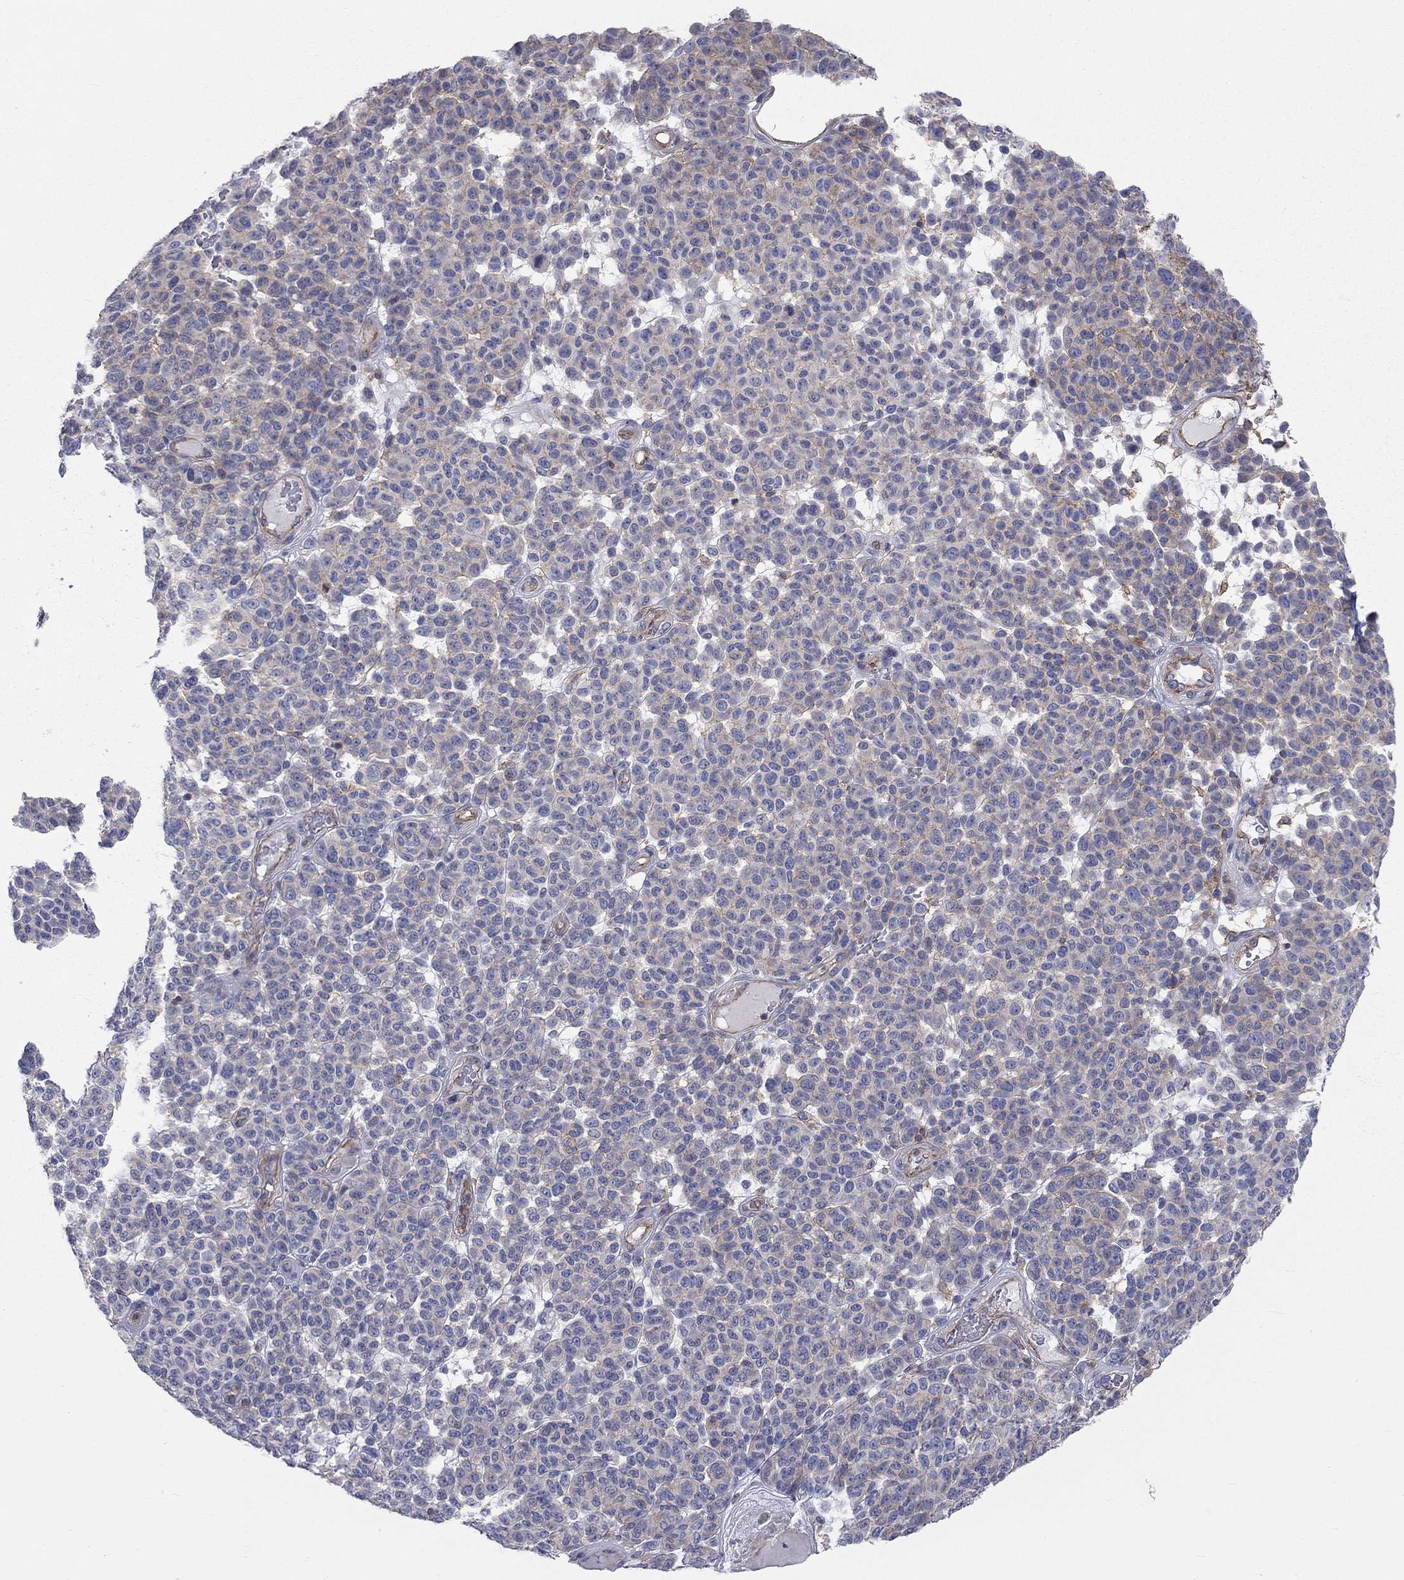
{"staining": {"intensity": "weak", "quantity": "<25%", "location": "cytoplasmic/membranous"}, "tissue": "melanoma", "cell_type": "Tumor cells", "image_type": "cancer", "snomed": [{"axis": "morphology", "description": "Malignant melanoma, NOS"}, {"axis": "topography", "description": "Skin"}], "caption": "The photomicrograph shows no significant positivity in tumor cells of malignant melanoma.", "gene": "PCDHGA10", "patient": {"sex": "male", "age": 59}}